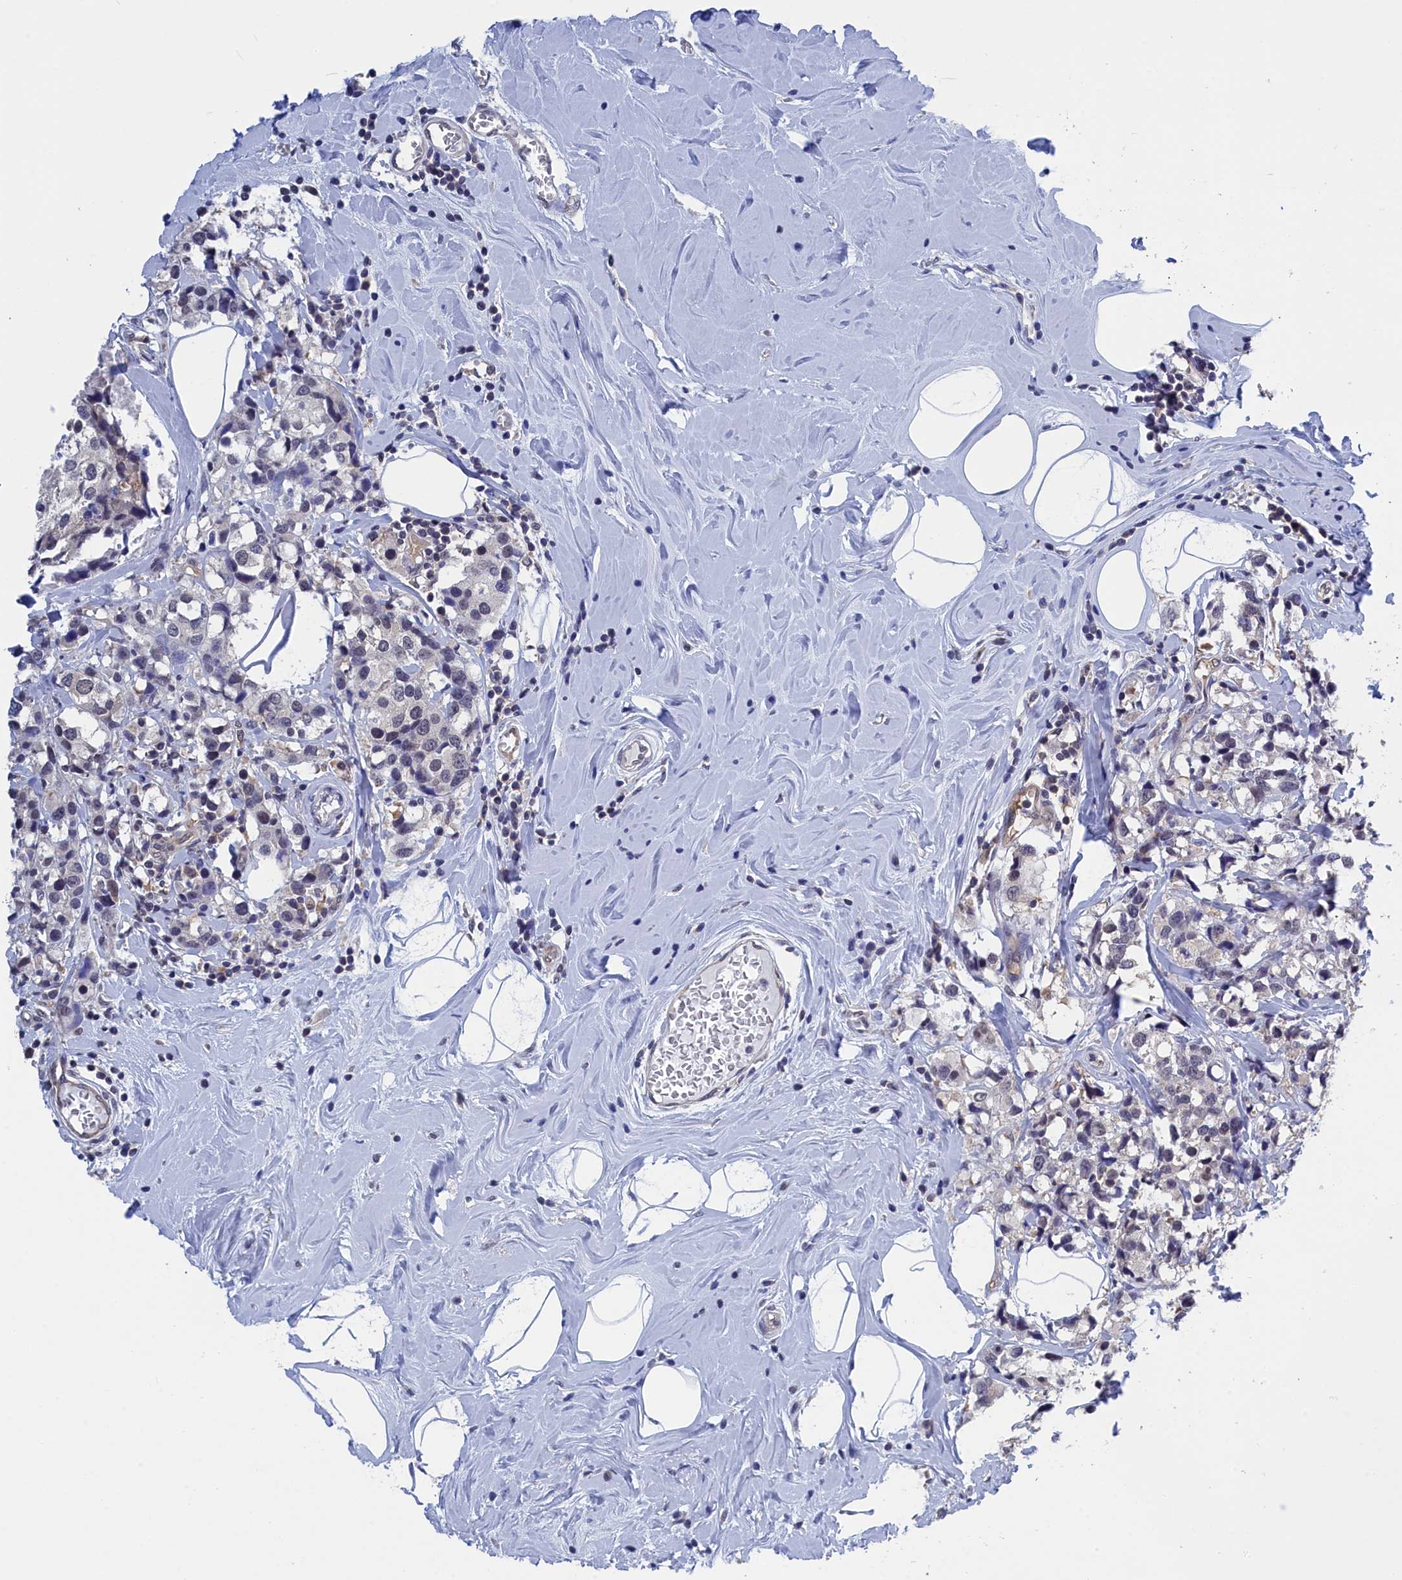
{"staining": {"intensity": "negative", "quantity": "none", "location": "none"}, "tissue": "breast cancer", "cell_type": "Tumor cells", "image_type": "cancer", "snomed": [{"axis": "morphology", "description": "Lobular carcinoma"}, {"axis": "topography", "description": "Breast"}], "caption": "A histopathology image of human breast lobular carcinoma is negative for staining in tumor cells.", "gene": "PGP", "patient": {"sex": "female", "age": 59}}